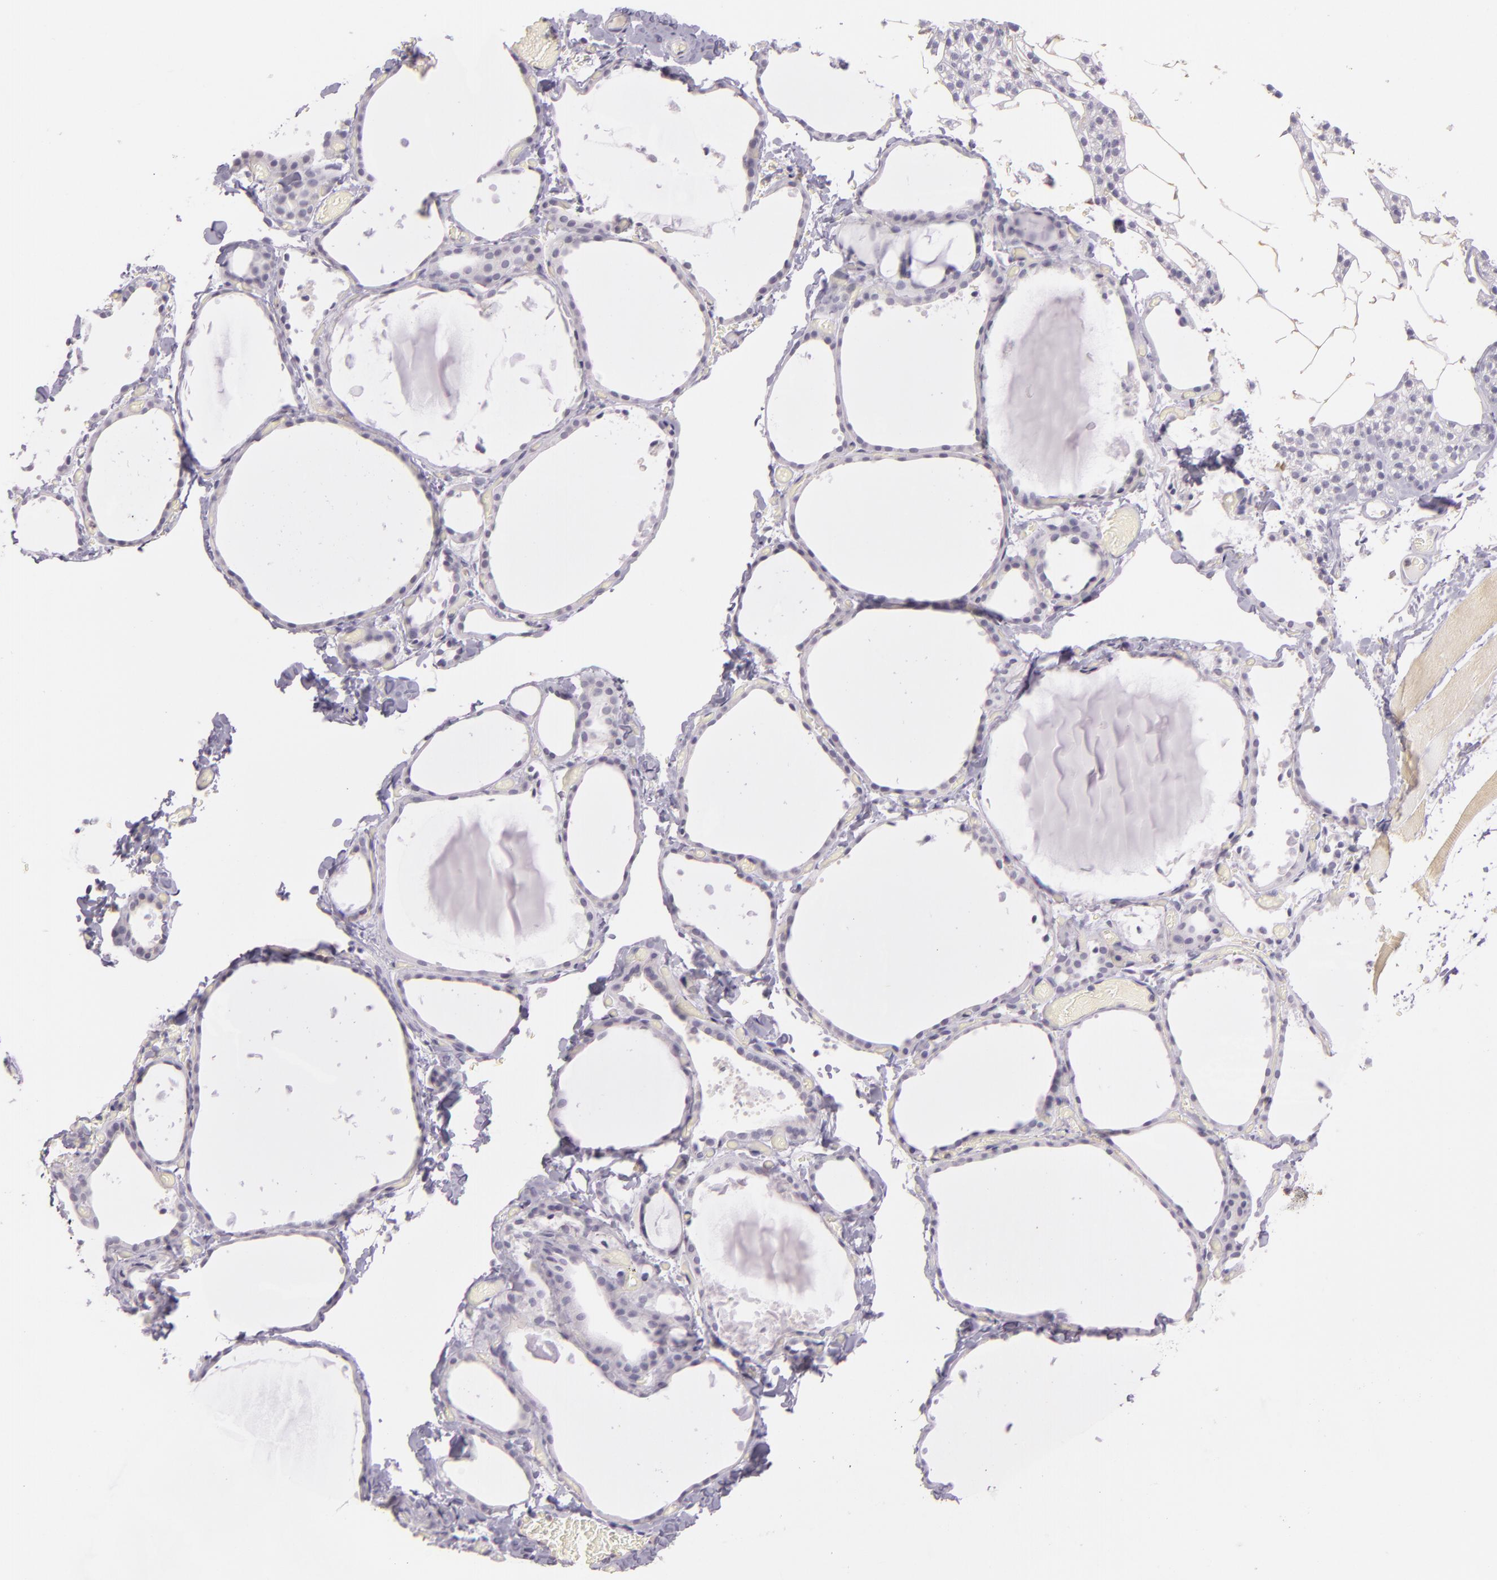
{"staining": {"intensity": "negative", "quantity": "none", "location": "none"}, "tissue": "thyroid gland", "cell_type": "Glandular cells", "image_type": "normal", "snomed": [{"axis": "morphology", "description": "Normal tissue, NOS"}, {"axis": "topography", "description": "Thyroid gland"}], "caption": "DAB (3,3'-diaminobenzidine) immunohistochemical staining of normal thyroid gland demonstrates no significant staining in glandular cells. (Immunohistochemistry (ihc), brightfield microscopy, high magnification).", "gene": "CBS", "patient": {"sex": "female", "age": 22}}